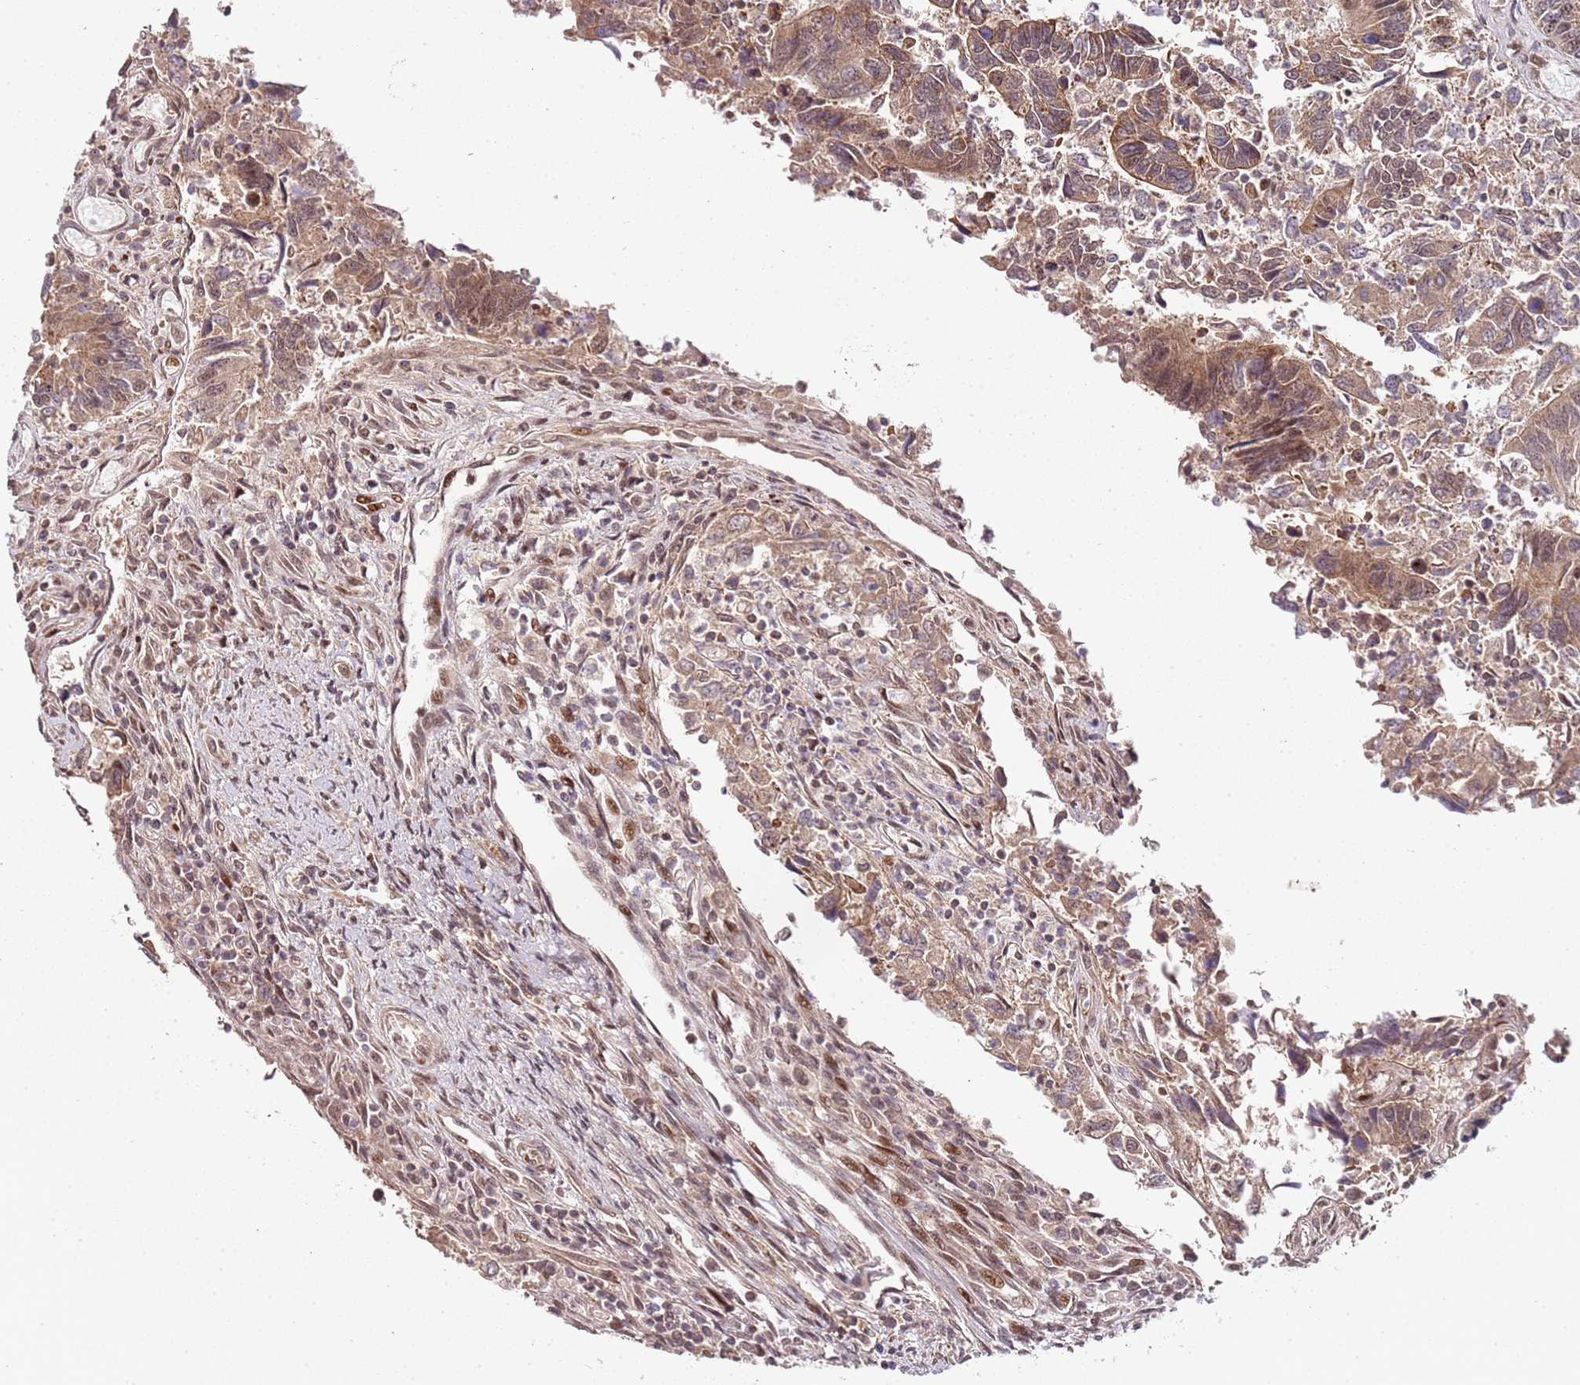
{"staining": {"intensity": "moderate", "quantity": ">75%", "location": "cytoplasmic/membranous"}, "tissue": "colorectal cancer", "cell_type": "Tumor cells", "image_type": "cancer", "snomed": [{"axis": "morphology", "description": "Adenocarcinoma, NOS"}, {"axis": "topography", "description": "Colon"}], "caption": "About >75% of tumor cells in colorectal adenocarcinoma display moderate cytoplasmic/membranous protein expression as visualized by brown immunohistochemical staining.", "gene": "EDC3", "patient": {"sex": "female", "age": 67}}